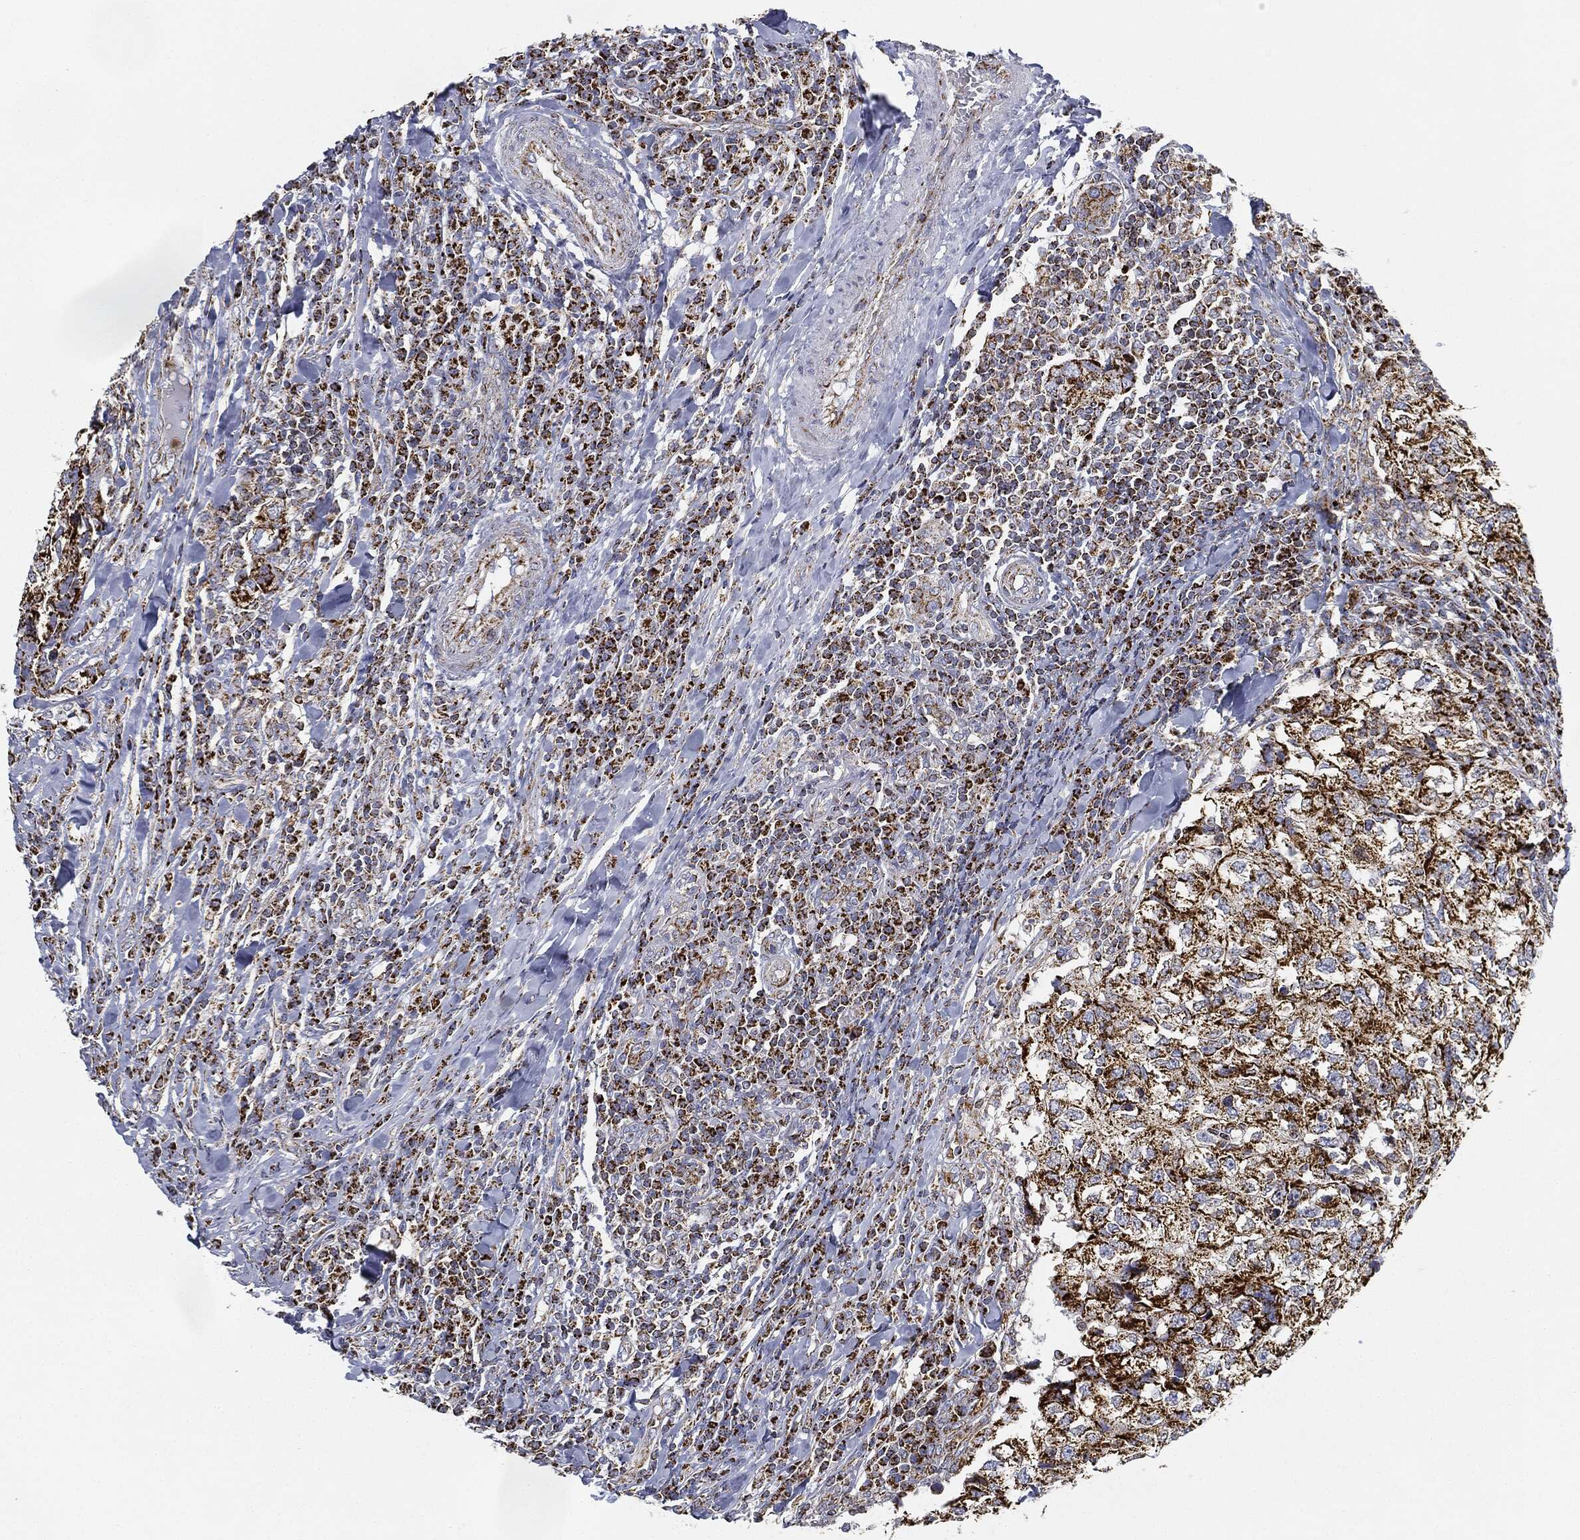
{"staining": {"intensity": "strong", "quantity": ">75%", "location": "cytoplasmic/membranous"}, "tissue": "breast cancer", "cell_type": "Tumor cells", "image_type": "cancer", "snomed": [{"axis": "morphology", "description": "Duct carcinoma"}, {"axis": "topography", "description": "Breast"}], "caption": "Tumor cells reveal high levels of strong cytoplasmic/membranous expression in approximately >75% of cells in breast cancer.", "gene": "CAPN15", "patient": {"sex": "female", "age": 30}}